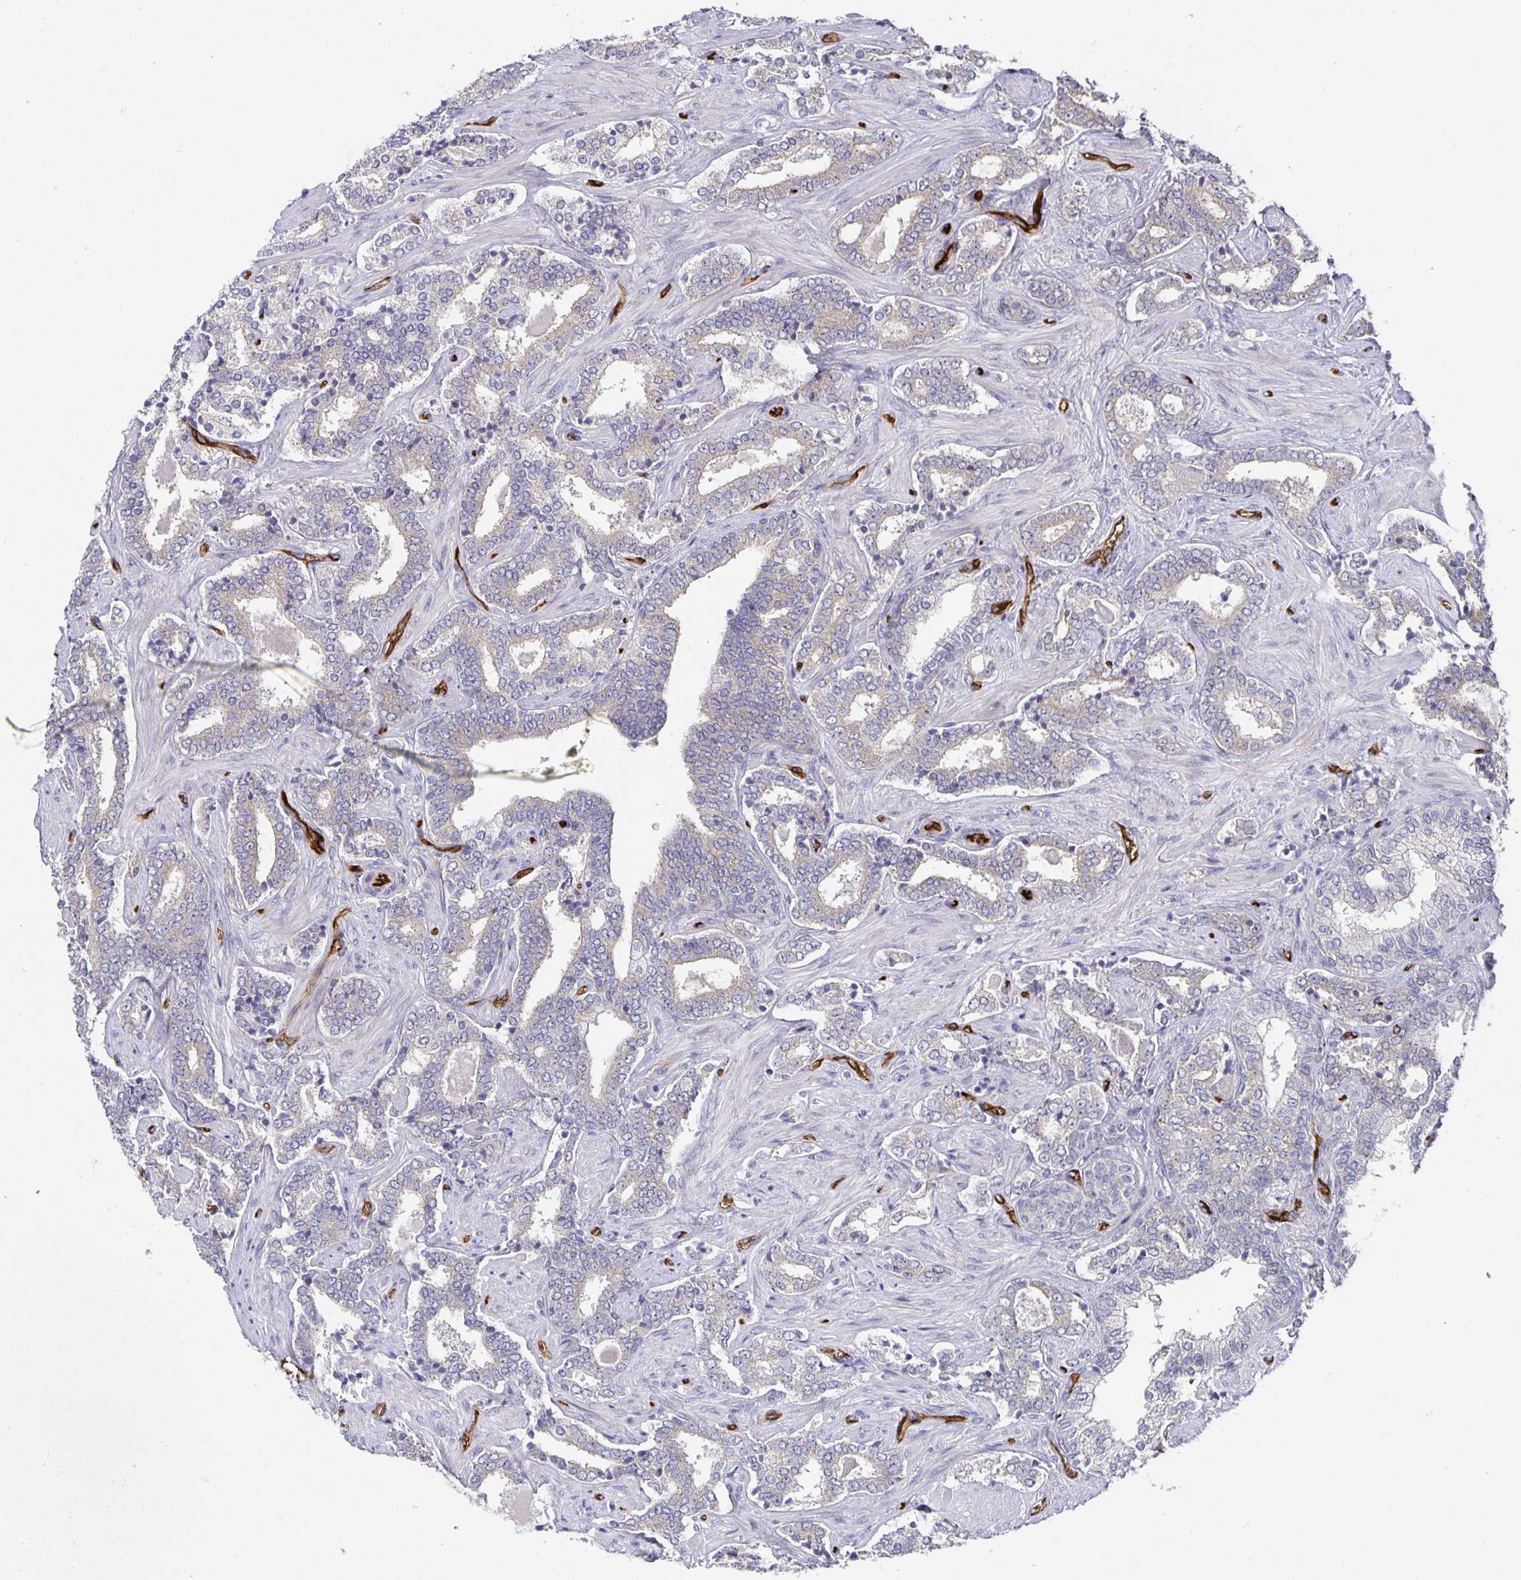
{"staining": {"intensity": "negative", "quantity": "none", "location": "none"}, "tissue": "prostate cancer", "cell_type": "Tumor cells", "image_type": "cancer", "snomed": [{"axis": "morphology", "description": "Adenocarcinoma, High grade"}, {"axis": "topography", "description": "Prostate"}], "caption": "There is no significant positivity in tumor cells of high-grade adenocarcinoma (prostate). Brightfield microscopy of immunohistochemistry stained with DAB (brown) and hematoxylin (blue), captured at high magnification.", "gene": "PODXL", "patient": {"sex": "male", "age": 60}}